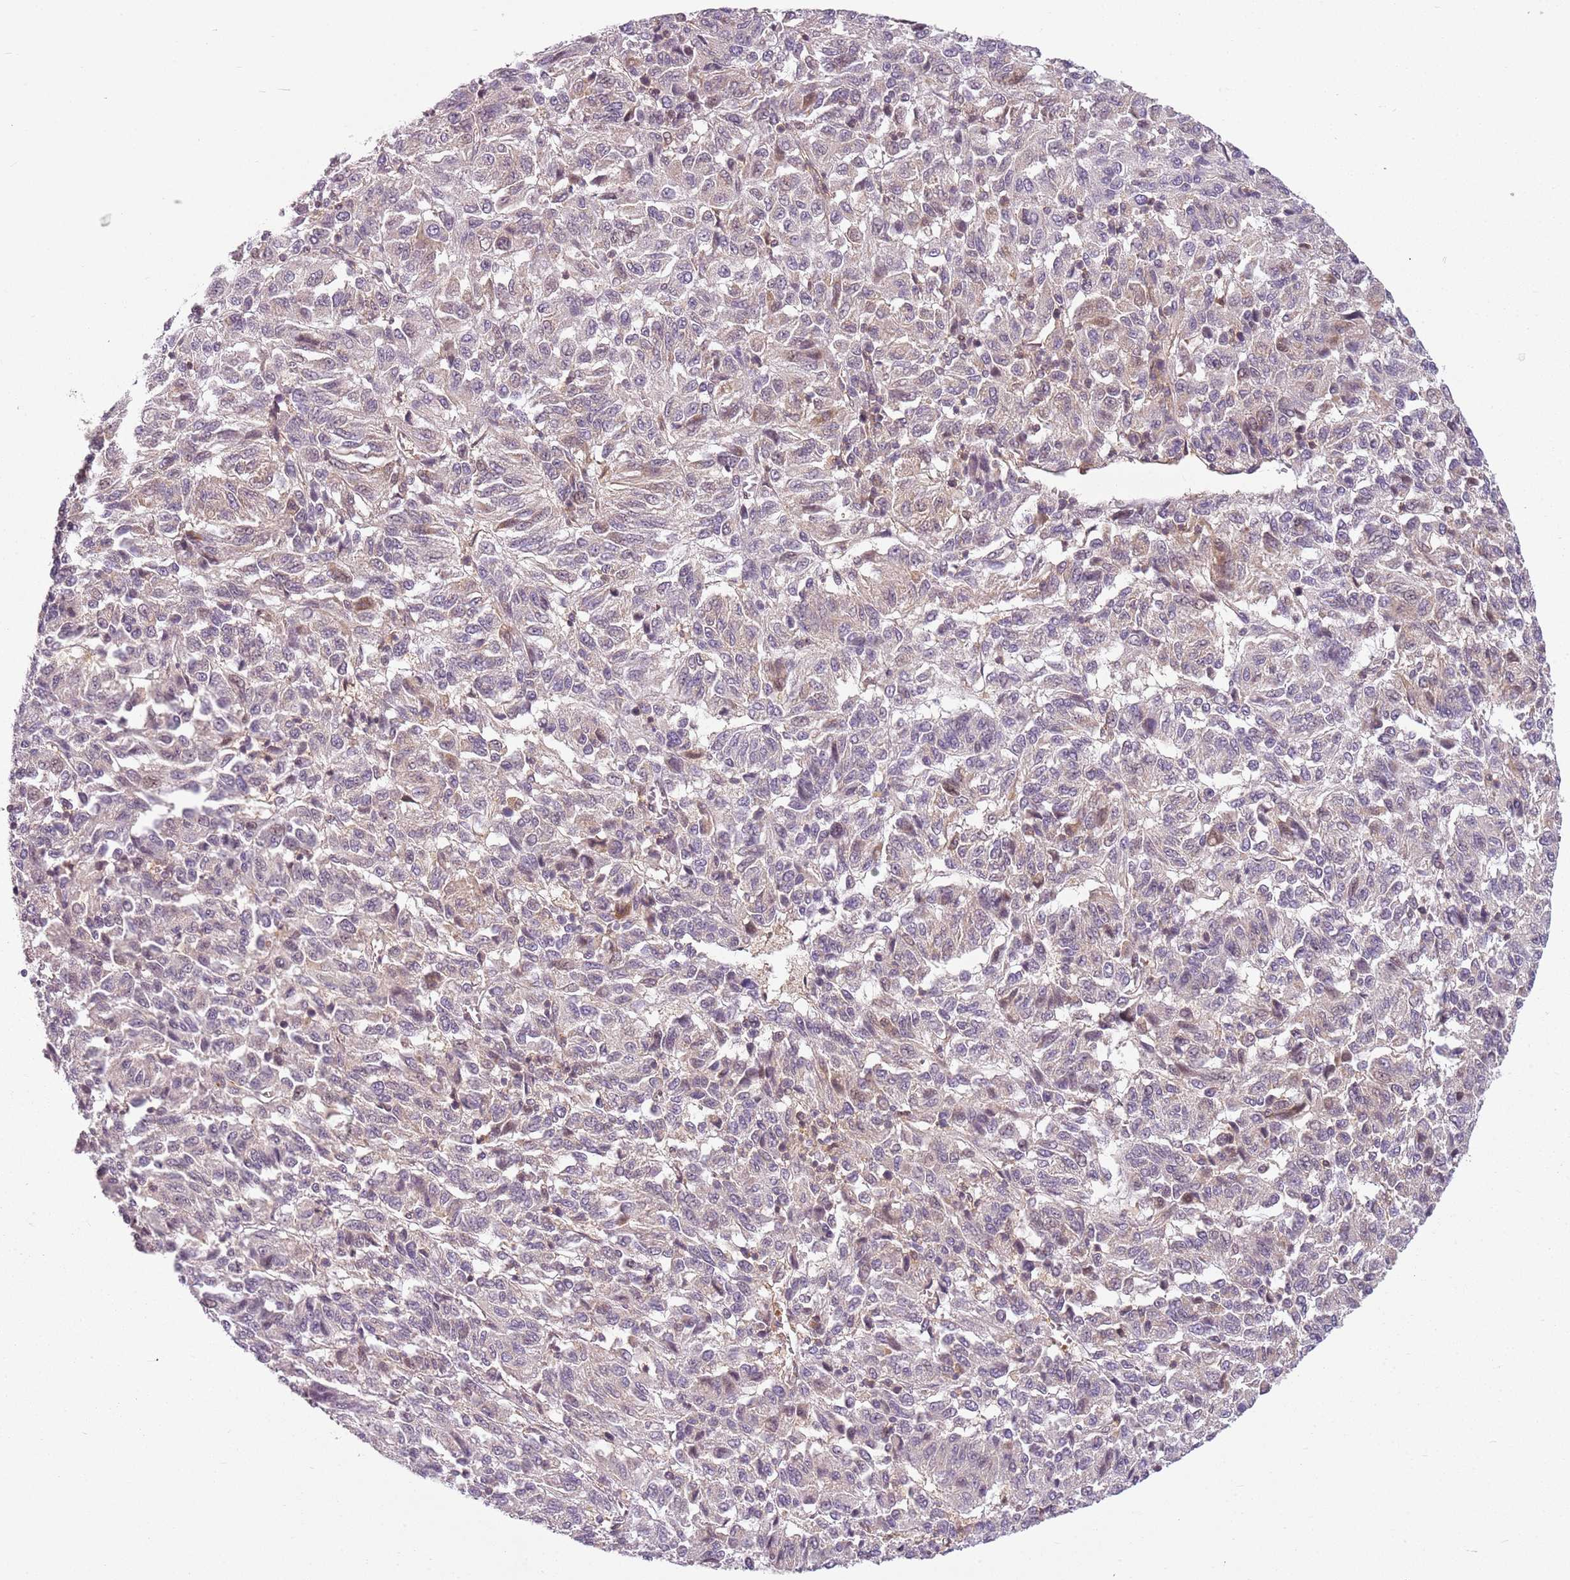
{"staining": {"intensity": "negative", "quantity": "none", "location": "none"}, "tissue": "melanoma", "cell_type": "Tumor cells", "image_type": "cancer", "snomed": [{"axis": "morphology", "description": "Malignant melanoma, Metastatic site"}, {"axis": "topography", "description": "Lung"}], "caption": "An immunohistochemistry (IHC) image of melanoma is shown. There is no staining in tumor cells of melanoma.", "gene": "DEFB116", "patient": {"sex": "male", "age": 64}}